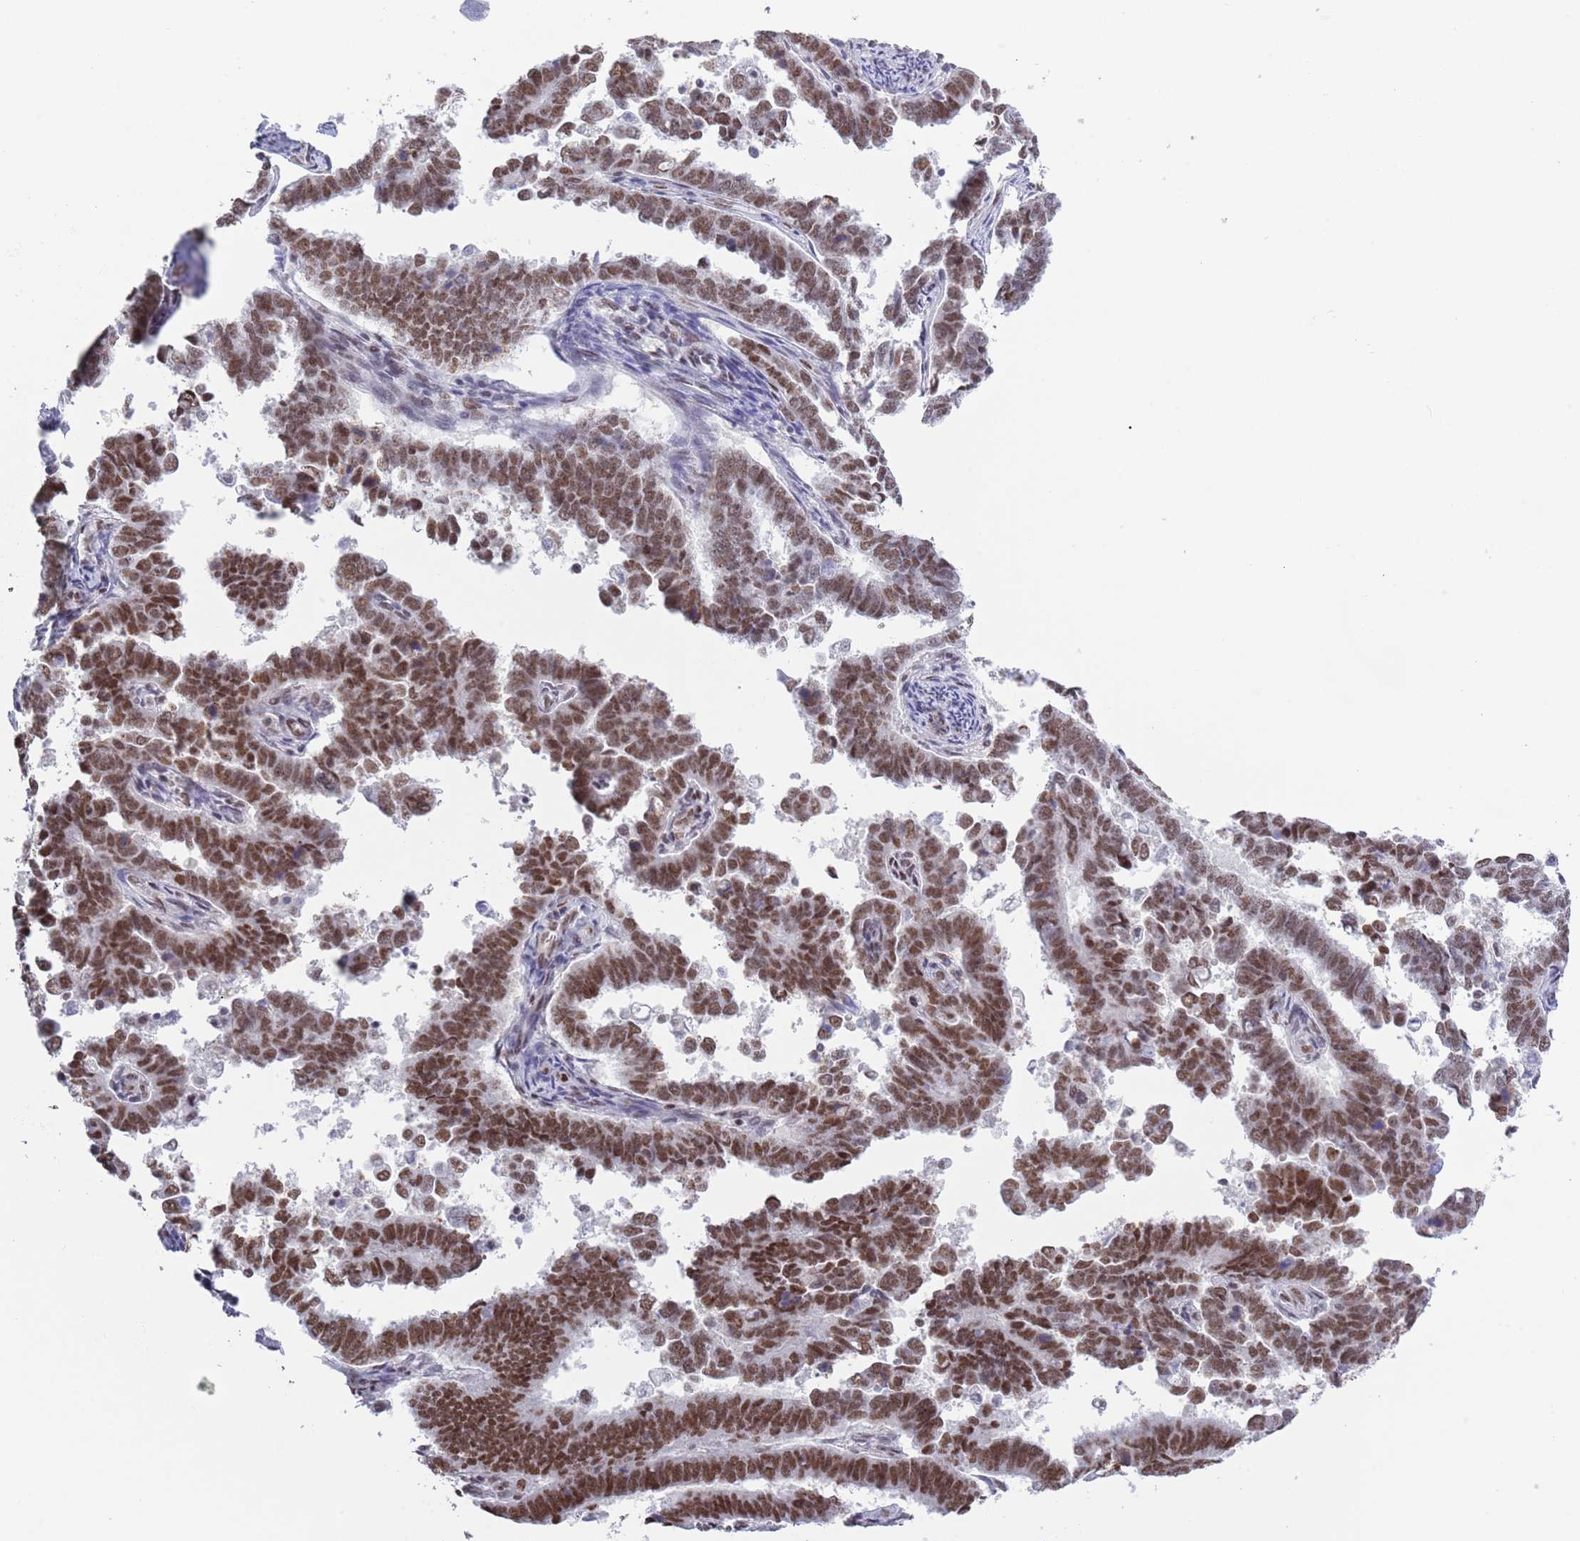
{"staining": {"intensity": "moderate", "quantity": ">75%", "location": "nuclear"}, "tissue": "endometrial cancer", "cell_type": "Tumor cells", "image_type": "cancer", "snomed": [{"axis": "morphology", "description": "Adenocarcinoma, NOS"}, {"axis": "topography", "description": "Endometrium"}], "caption": "Protein staining of endometrial adenocarcinoma tissue reveals moderate nuclear expression in approximately >75% of tumor cells.", "gene": "ZNF382", "patient": {"sex": "female", "age": 75}}